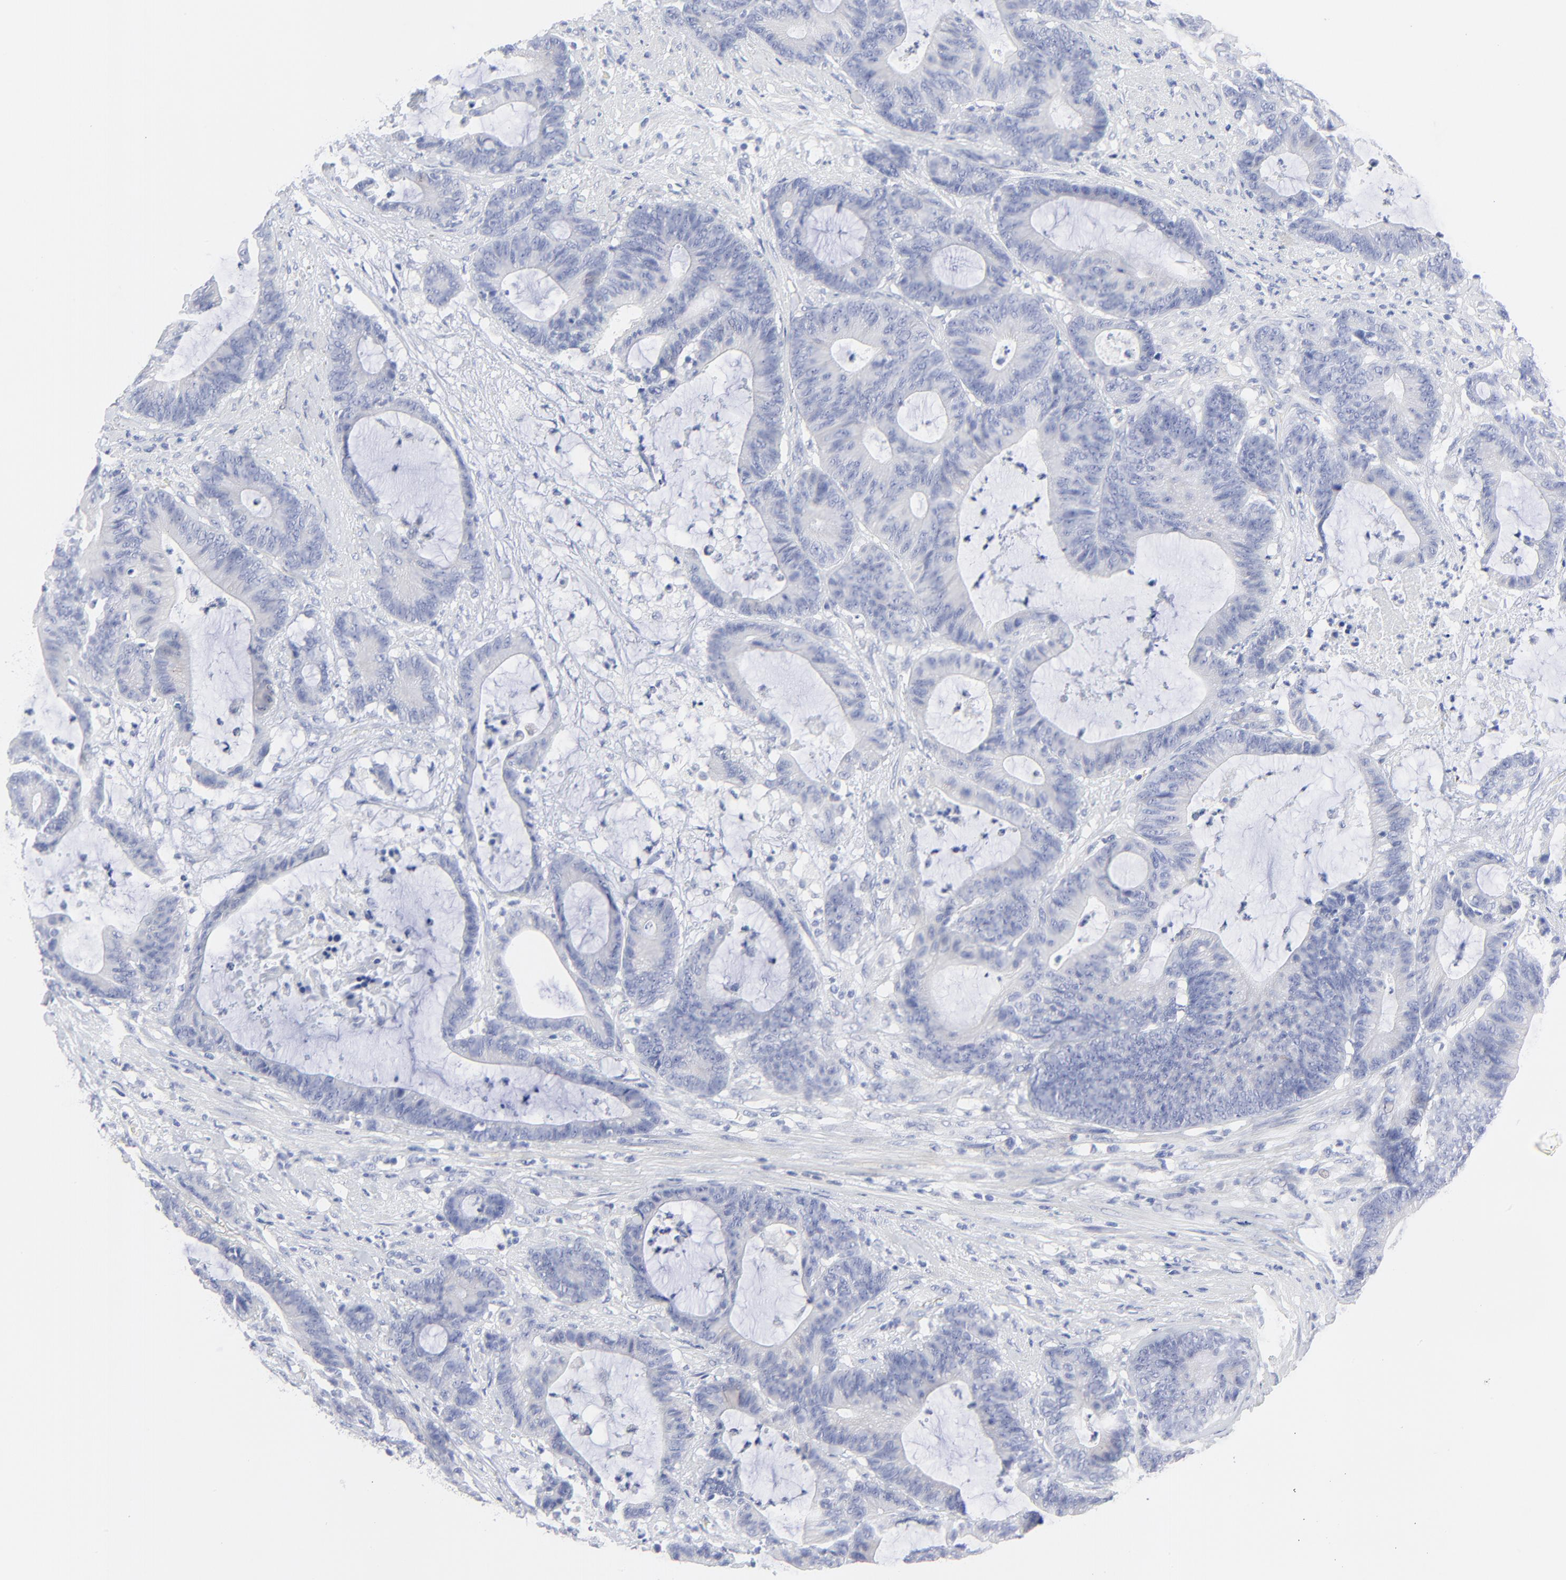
{"staining": {"intensity": "negative", "quantity": "none", "location": "none"}, "tissue": "colorectal cancer", "cell_type": "Tumor cells", "image_type": "cancer", "snomed": [{"axis": "morphology", "description": "Adenocarcinoma, NOS"}, {"axis": "topography", "description": "Colon"}], "caption": "There is no significant expression in tumor cells of colorectal adenocarcinoma. (DAB (3,3'-diaminobenzidine) immunohistochemistry (IHC), high magnification).", "gene": "PSD3", "patient": {"sex": "female", "age": 84}}